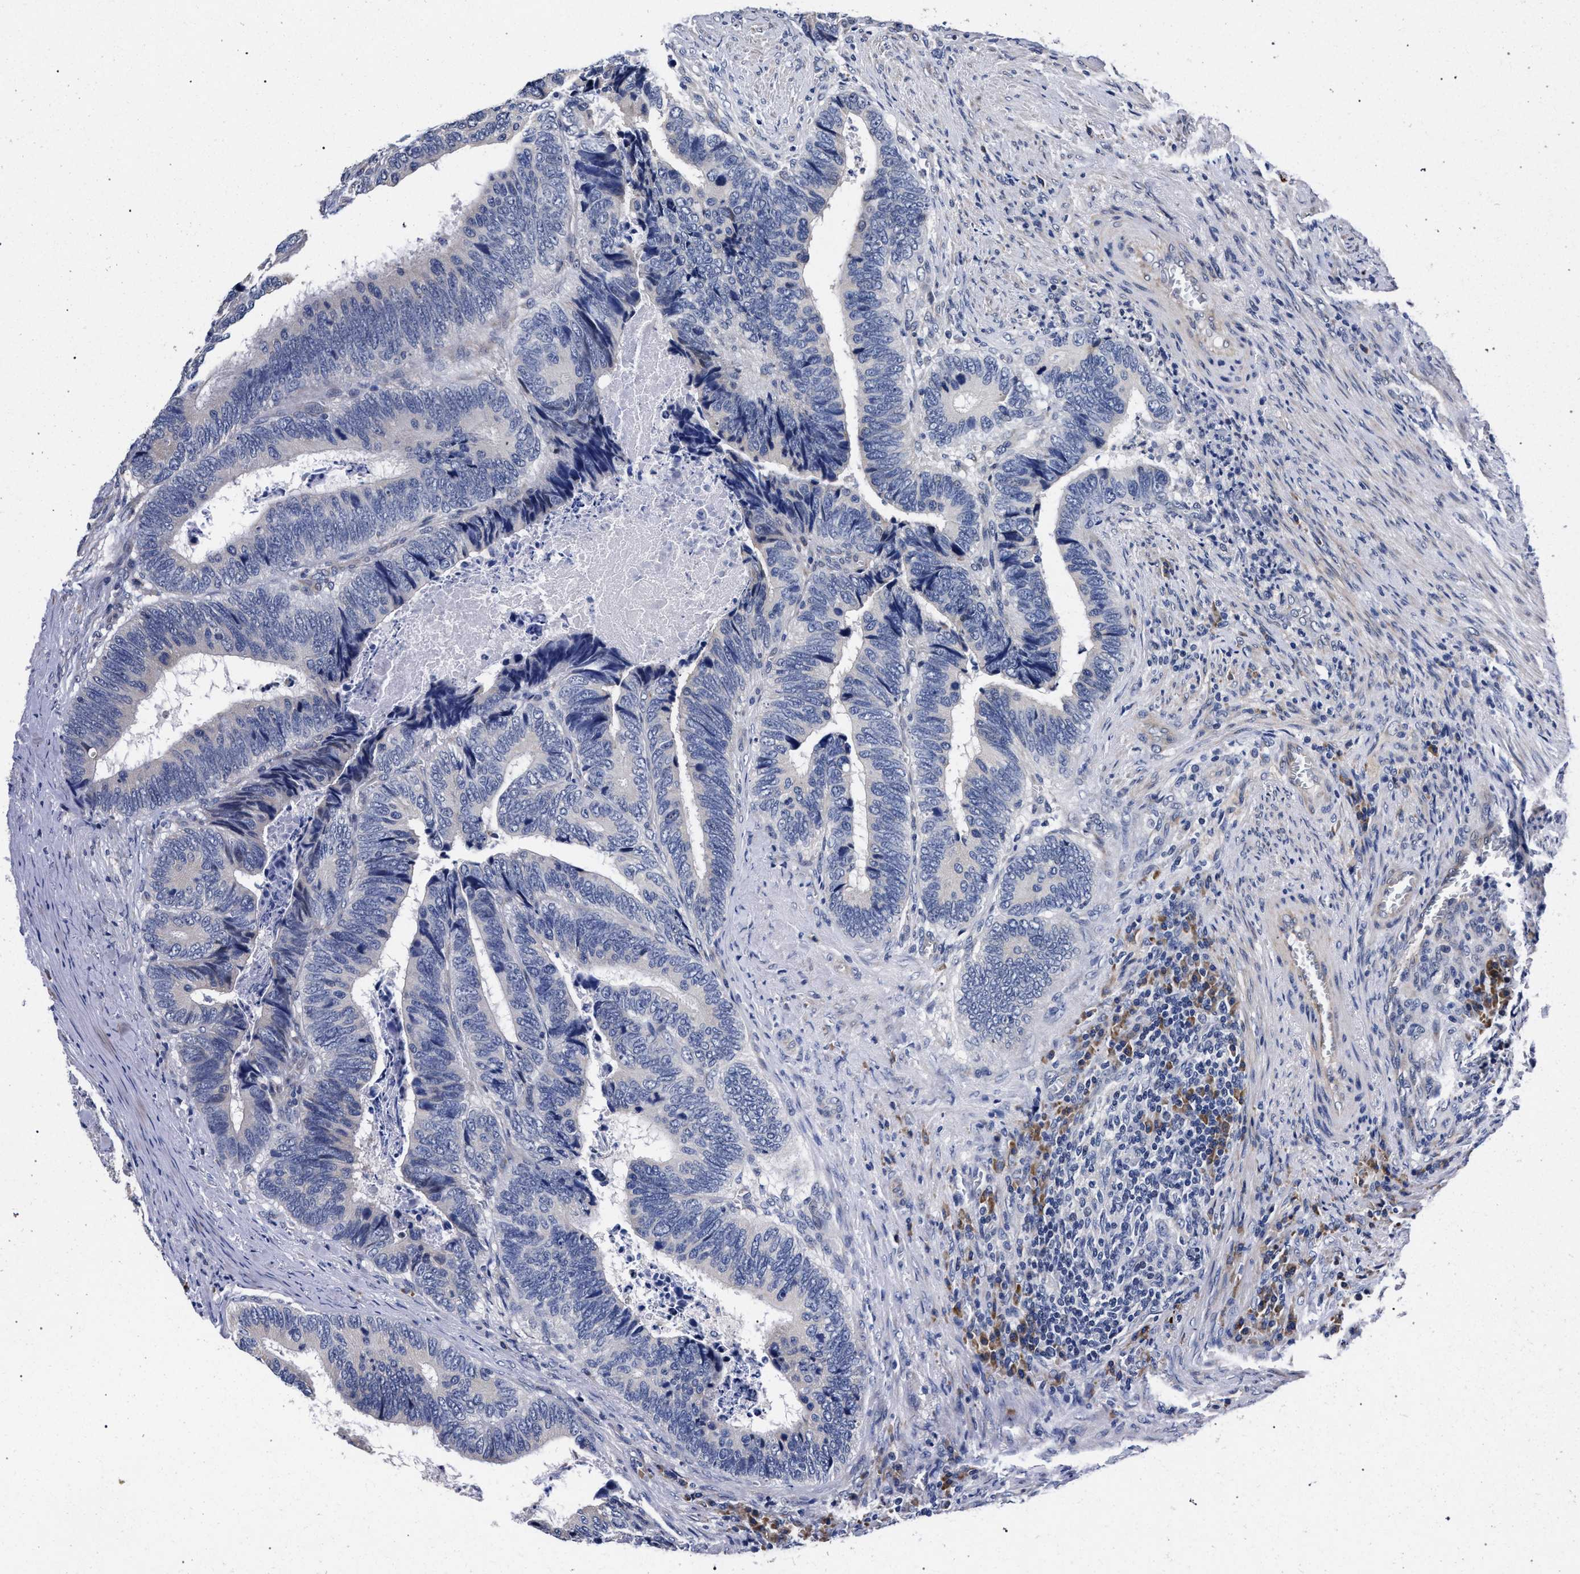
{"staining": {"intensity": "negative", "quantity": "none", "location": "none"}, "tissue": "colorectal cancer", "cell_type": "Tumor cells", "image_type": "cancer", "snomed": [{"axis": "morphology", "description": "Adenocarcinoma, NOS"}, {"axis": "topography", "description": "Colon"}], "caption": "Immunohistochemistry photomicrograph of human colorectal cancer stained for a protein (brown), which displays no positivity in tumor cells.", "gene": "CFAP95", "patient": {"sex": "male", "age": 72}}